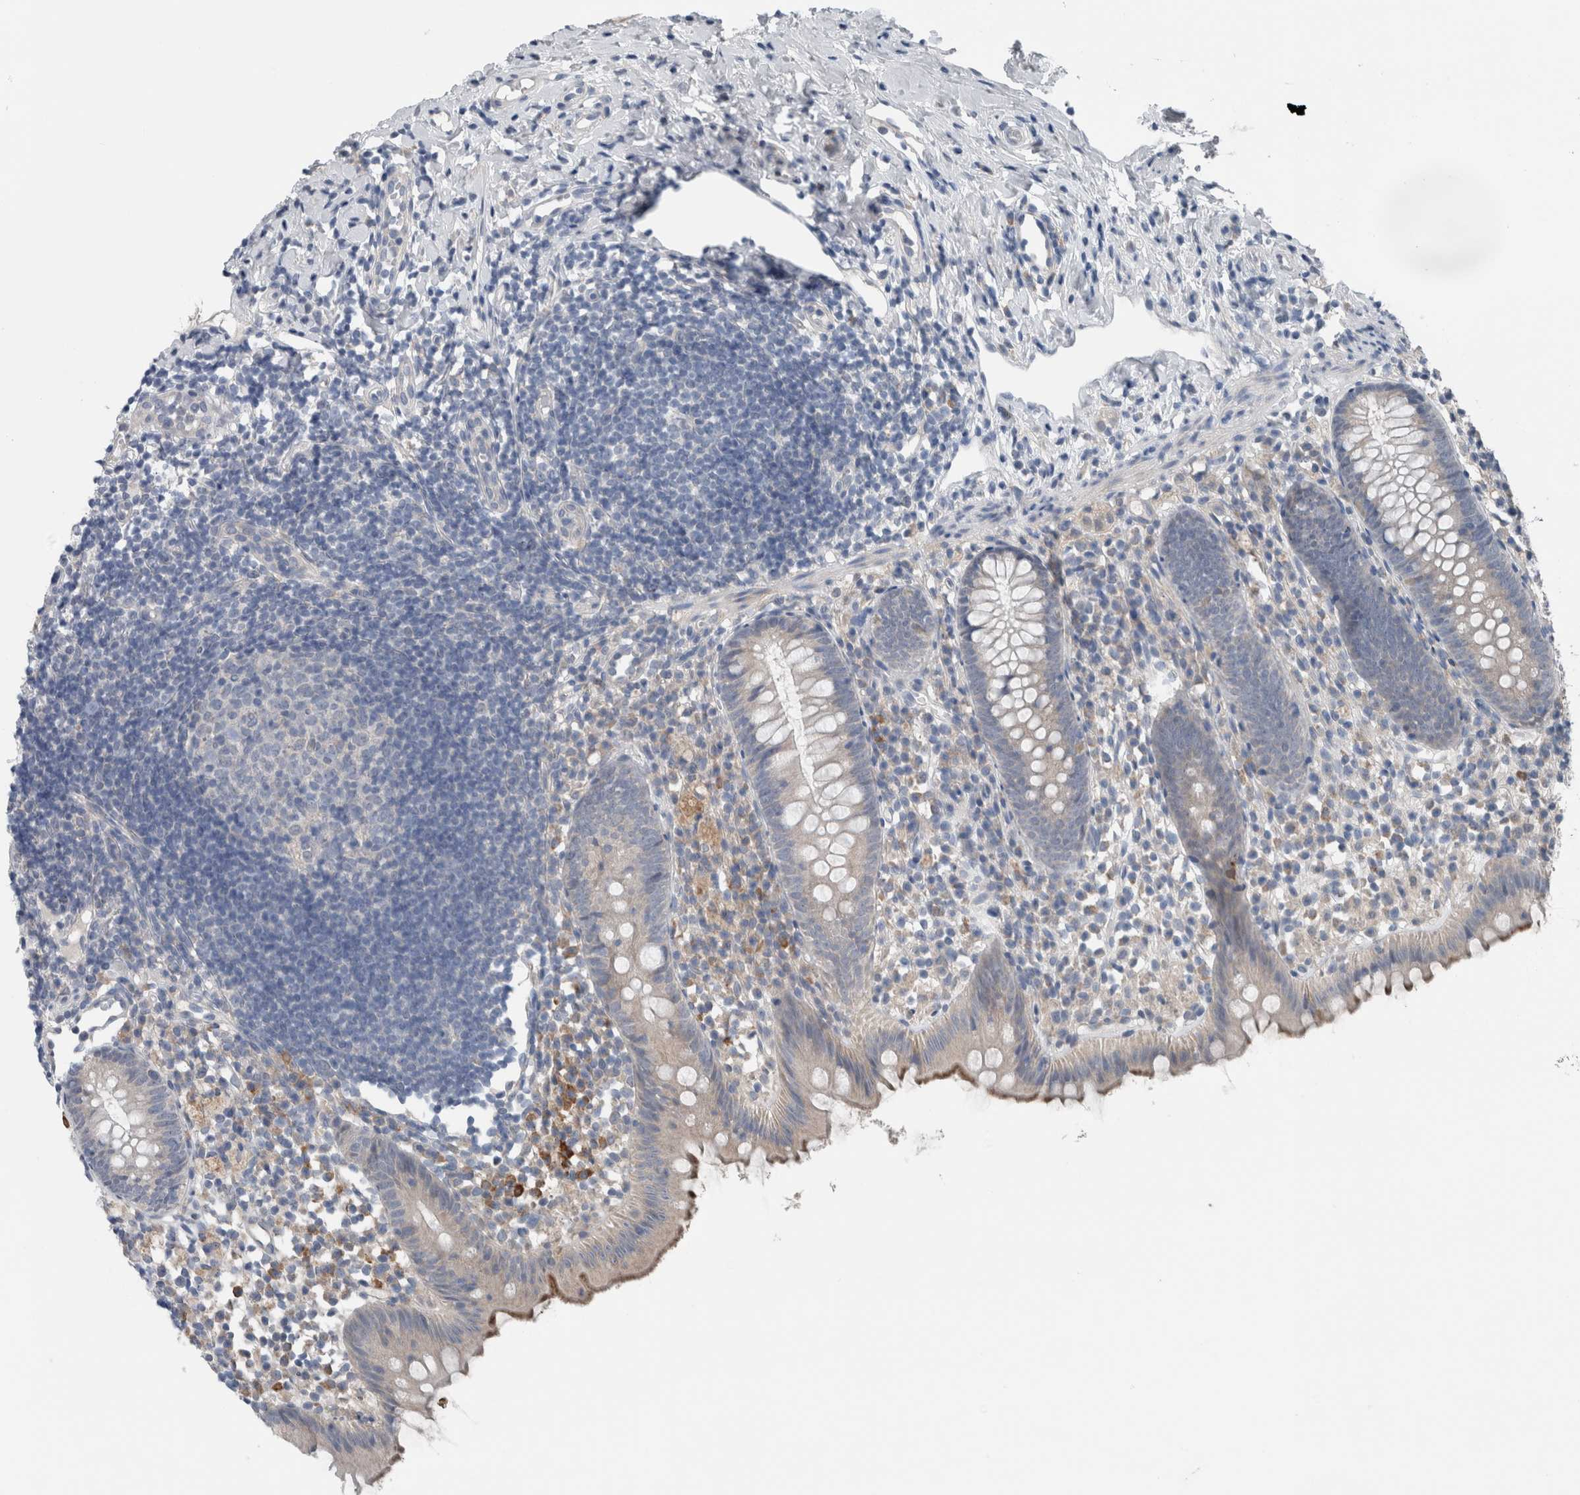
{"staining": {"intensity": "negative", "quantity": "none", "location": "none"}, "tissue": "appendix", "cell_type": "Glandular cells", "image_type": "normal", "snomed": [{"axis": "morphology", "description": "Normal tissue, NOS"}, {"axis": "topography", "description": "Appendix"}], "caption": "This is an immunohistochemistry (IHC) micrograph of unremarkable human appendix. There is no expression in glandular cells.", "gene": "CRNN", "patient": {"sex": "female", "age": 20}}